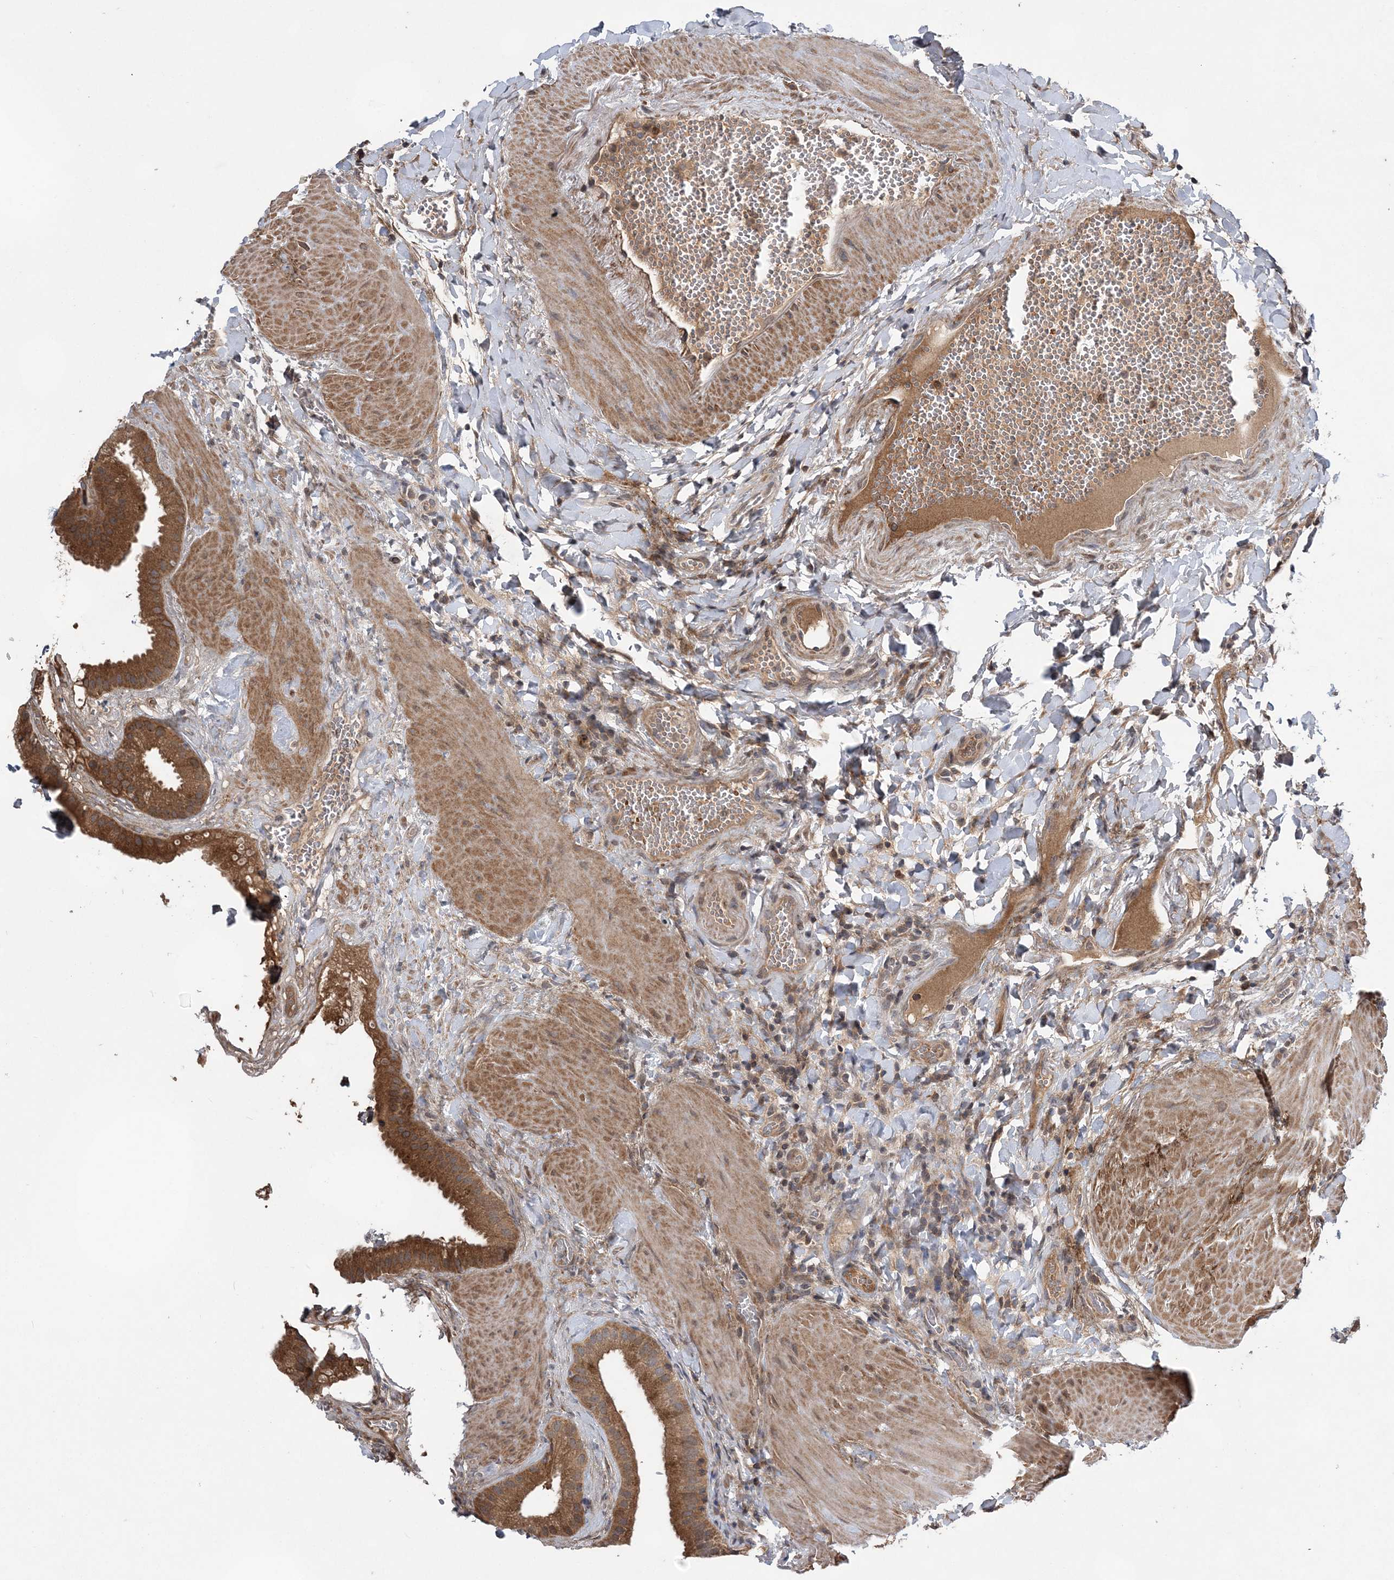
{"staining": {"intensity": "strong", "quantity": ">75%", "location": "cytoplasmic/membranous"}, "tissue": "gallbladder", "cell_type": "Glandular cells", "image_type": "normal", "snomed": [{"axis": "morphology", "description": "Normal tissue, NOS"}, {"axis": "topography", "description": "Gallbladder"}], "caption": "Immunohistochemistry of normal human gallbladder shows high levels of strong cytoplasmic/membranous expression in approximately >75% of glandular cells.", "gene": "HMGCS1", "patient": {"sex": "male", "age": 55}}